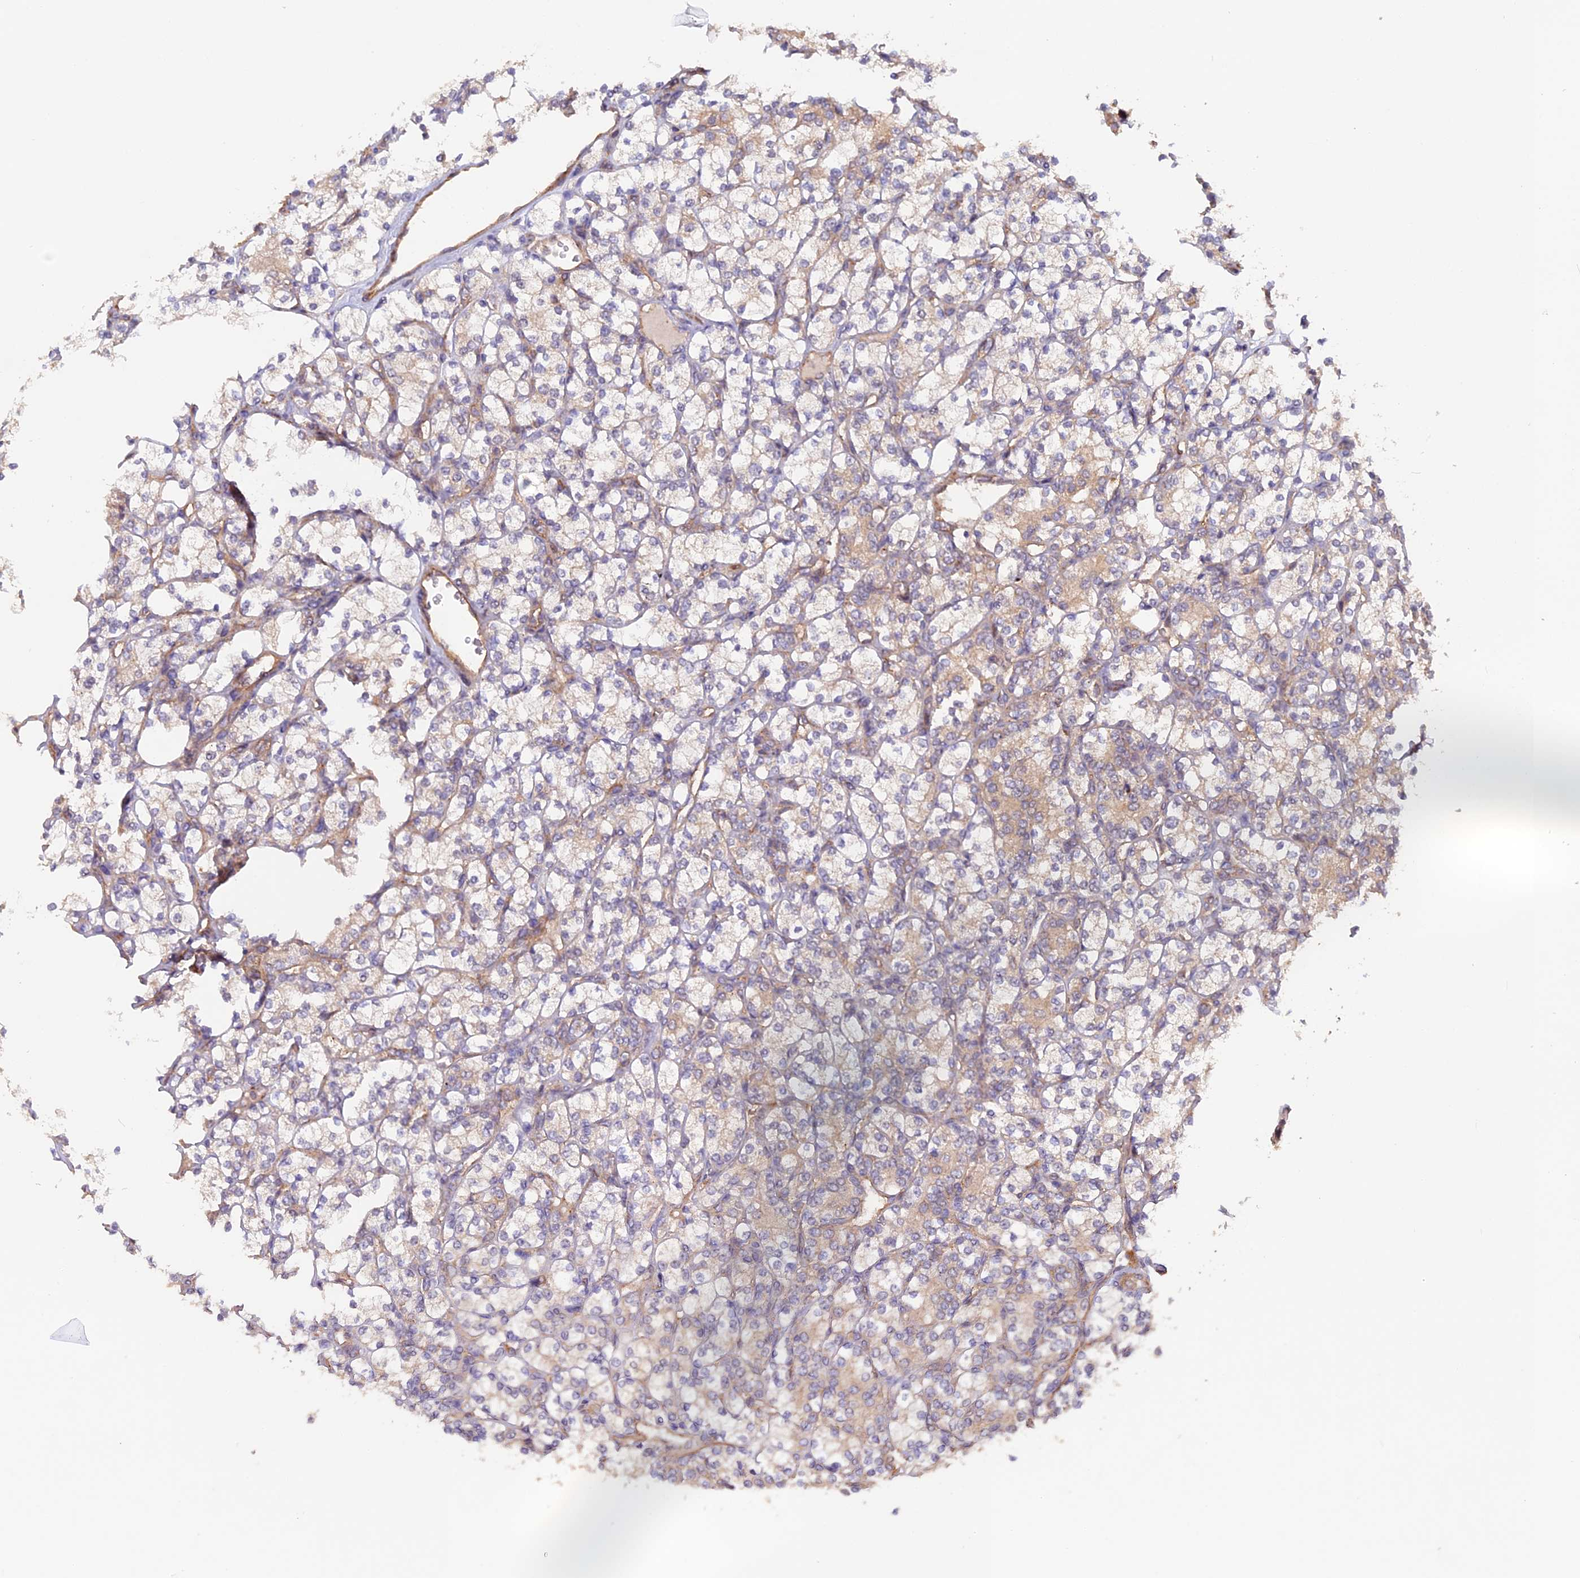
{"staining": {"intensity": "weak", "quantity": "<25%", "location": "cytoplasmic/membranous"}, "tissue": "renal cancer", "cell_type": "Tumor cells", "image_type": "cancer", "snomed": [{"axis": "morphology", "description": "Adenocarcinoma, NOS"}, {"axis": "topography", "description": "Kidney"}], "caption": "Renal cancer (adenocarcinoma) was stained to show a protein in brown. There is no significant staining in tumor cells.", "gene": "FERMT1", "patient": {"sex": "male", "age": 77}}